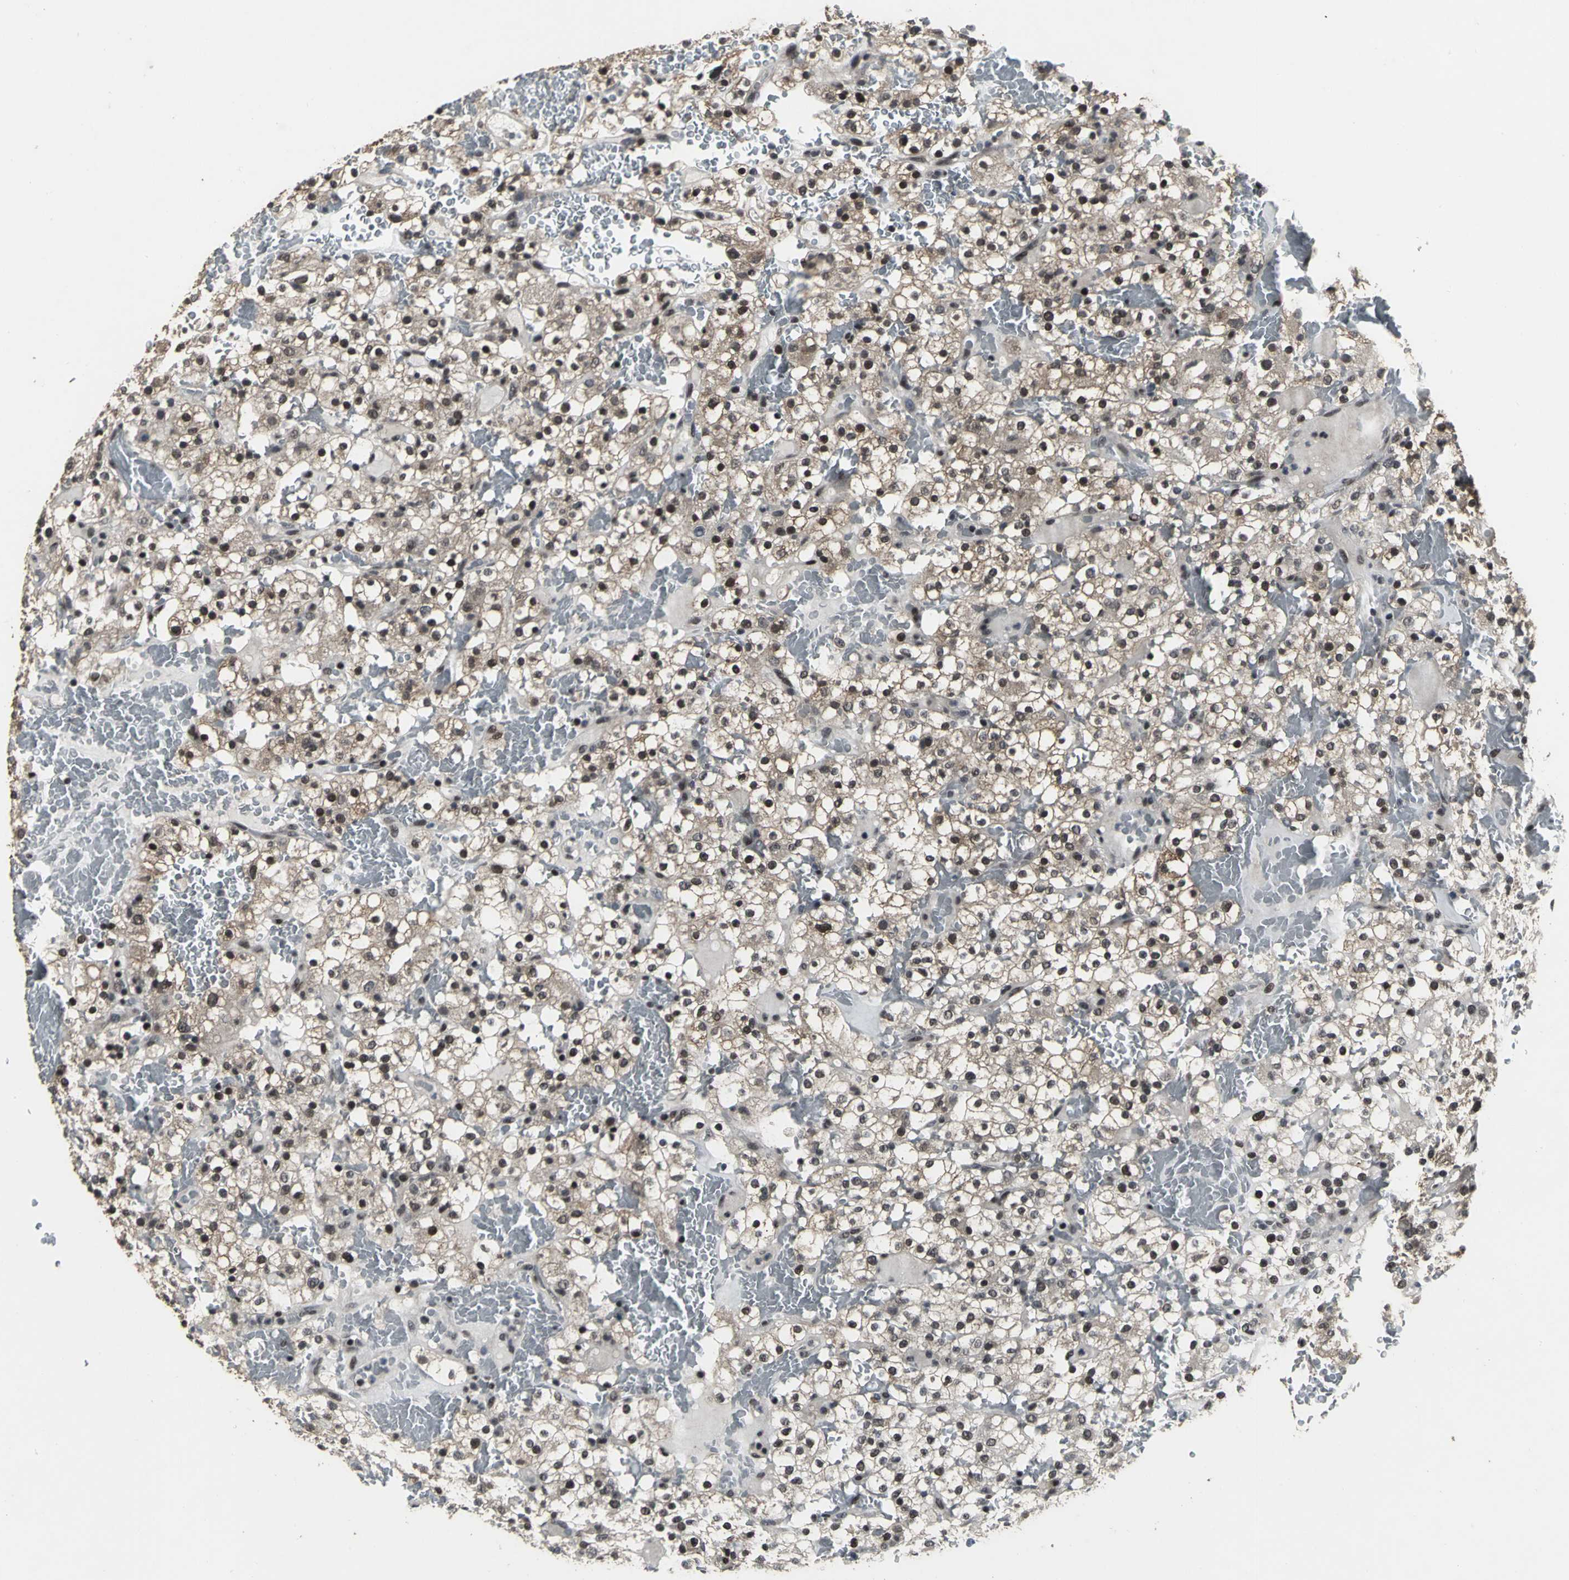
{"staining": {"intensity": "moderate", "quantity": "25%-75%", "location": "nuclear"}, "tissue": "renal cancer", "cell_type": "Tumor cells", "image_type": "cancer", "snomed": [{"axis": "morphology", "description": "Normal tissue, NOS"}, {"axis": "morphology", "description": "Adenocarcinoma, NOS"}, {"axis": "topography", "description": "Kidney"}], "caption": "A brown stain shows moderate nuclear staining of a protein in renal cancer tumor cells.", "gene": "SRF", "patient": {"sex": "female", "age": 72}}